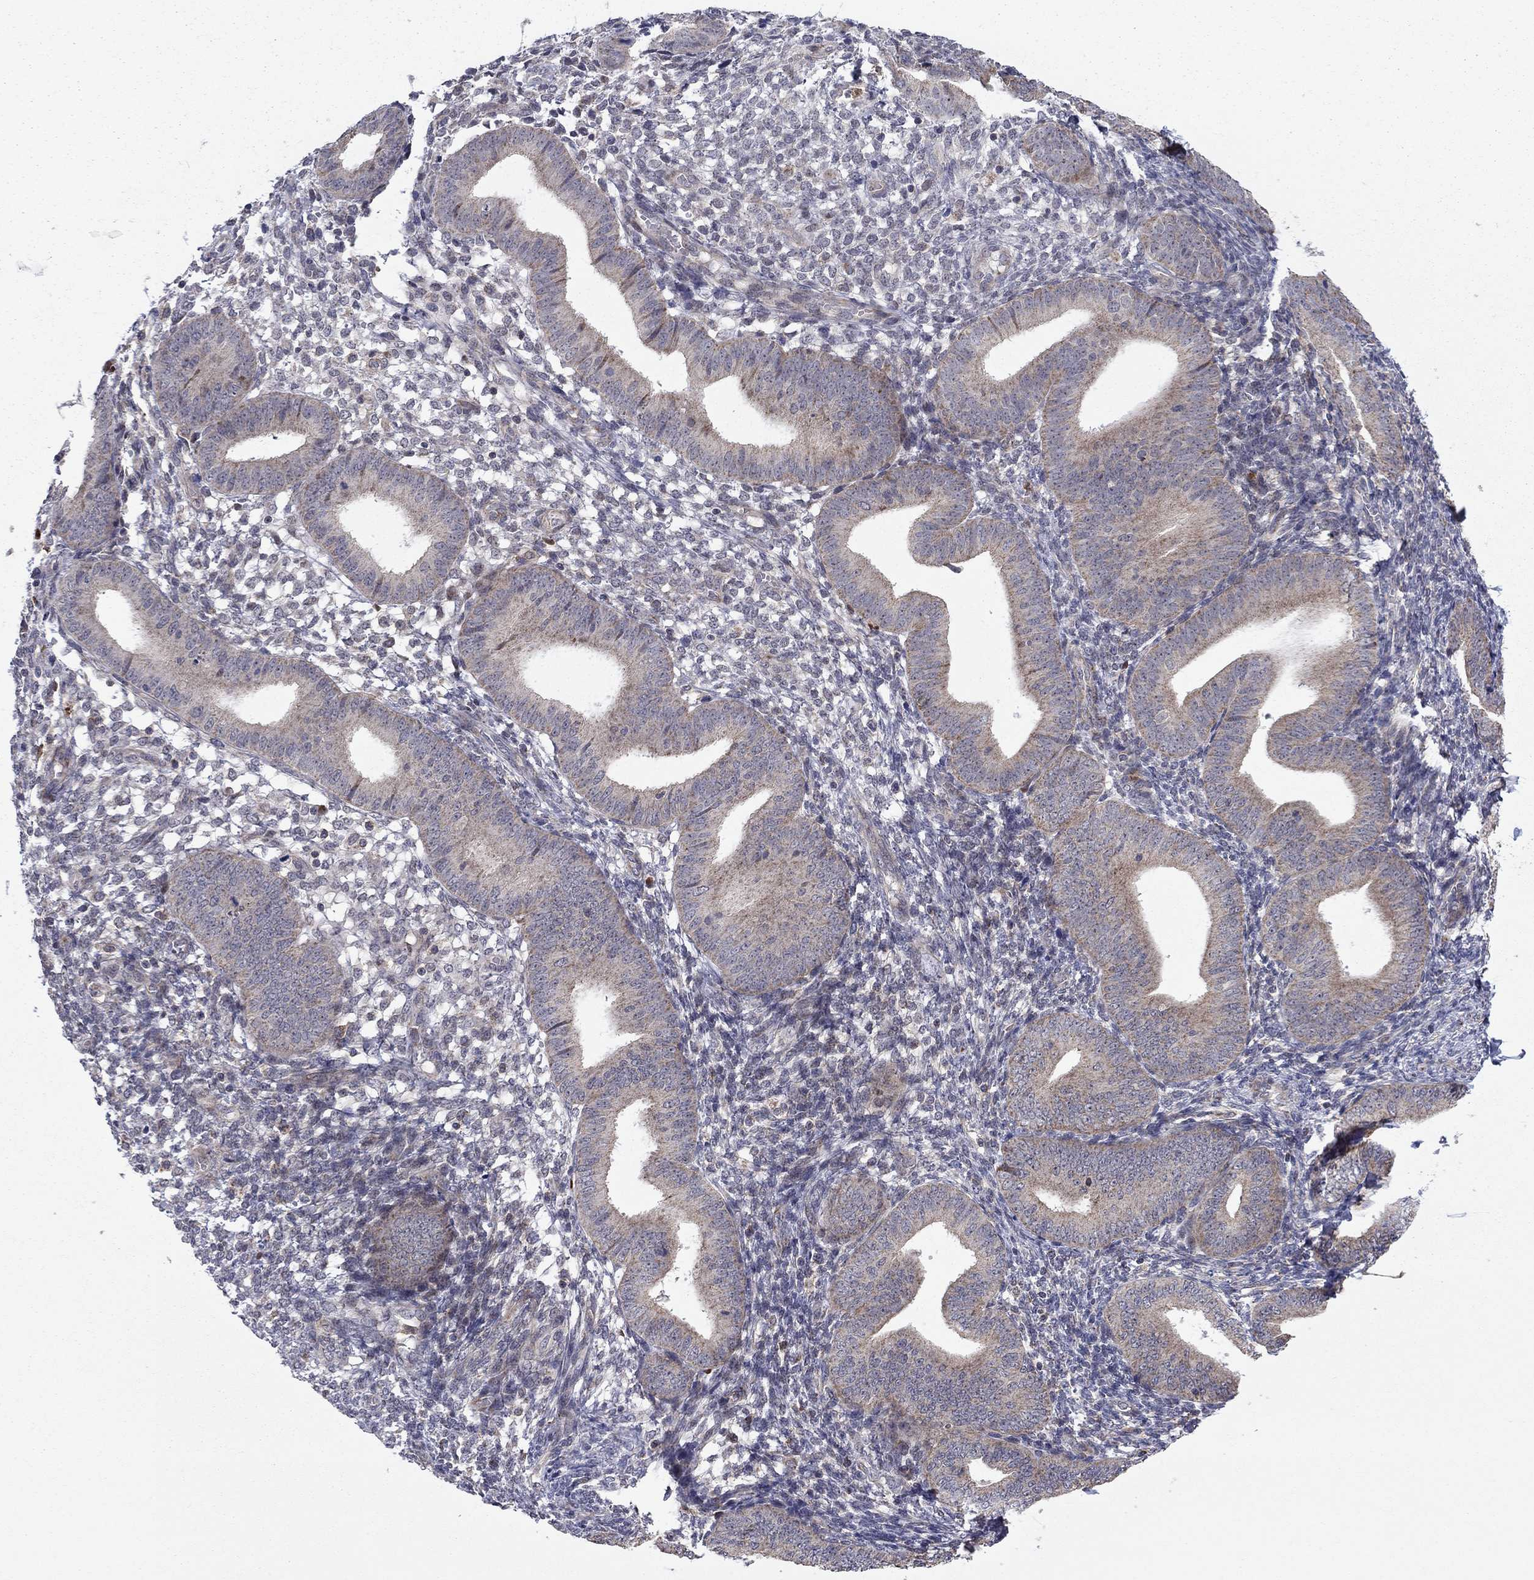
{"staining": {"intensity": "negative", "quantity": "none", "location": "none"}, "tissue": "endometrium", "cell_type": "Cells in endometrial stroma", "image_type": "normal", "snomed": [{"axis": "morphology", "description": "Normal tissue, NOS"}, {"axis": "topography", "description": "Endometrium"}], "caption": "Immunohistochemistry image of unremarkable endometrium stained for a protein (brown), which exhibits no staining in cells in endometrial stroma. (IHC, brightfield microscopy, high magnification).", "gene": "DOP1B", "patient": {"sex": "female", "age": 39}}